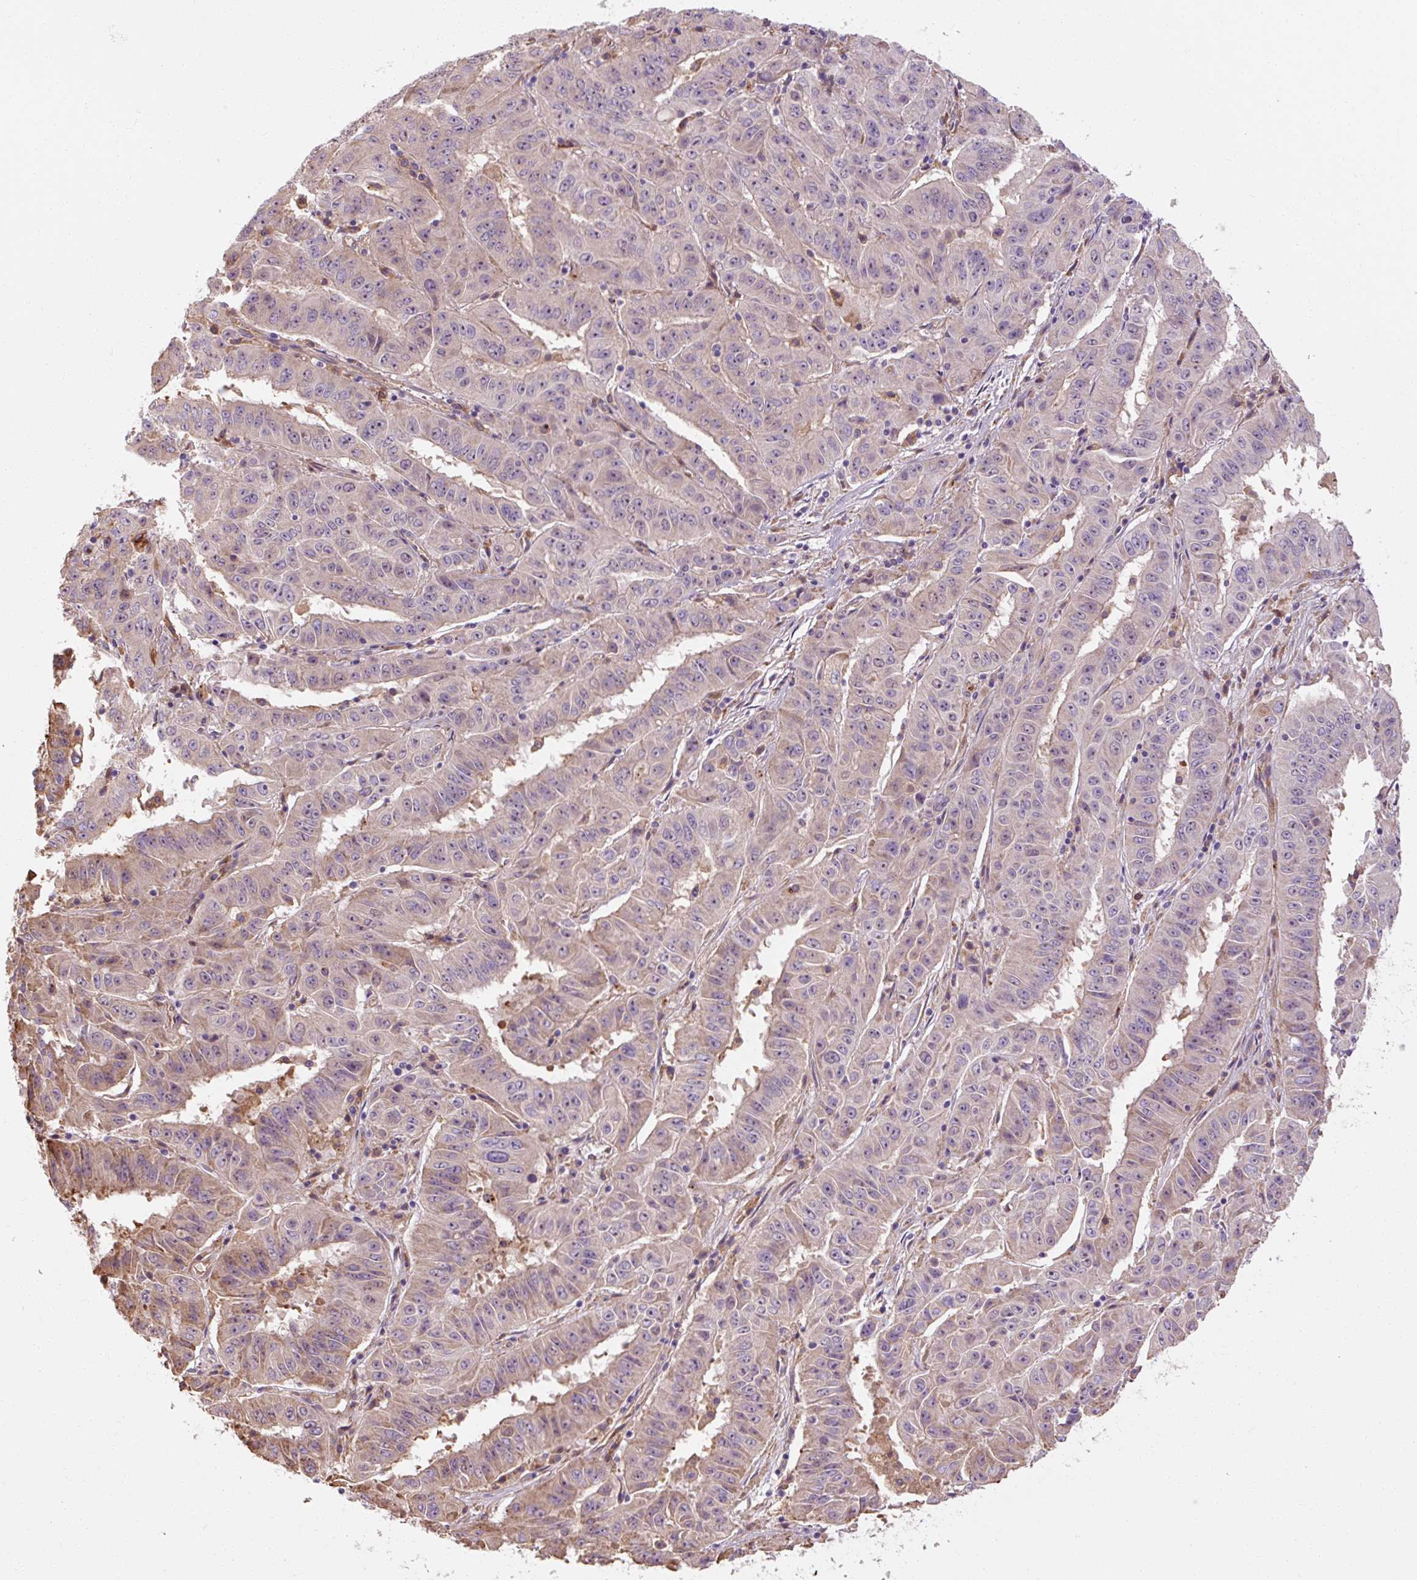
{"staining": {"intensity": "weak", "quantity": "<25%", "location": "cytoplasmic/membranous"}, "tissue": "pancreatic cancer", "cell_type": "Tumor cells", "image_type": "cancer", "snomed": [{"axis": "morphology", "description": "Adenocarcinoma, NOS"}, {"axis": "topography", "description": "Pancreas"}], "caption": "Pancreatic adenocarcinoma was stained to show a protein in brown. There is no significant staining in tumor cells.", "gene": "TBC1D4", "patient": {"sex": "male", "age": 63}}